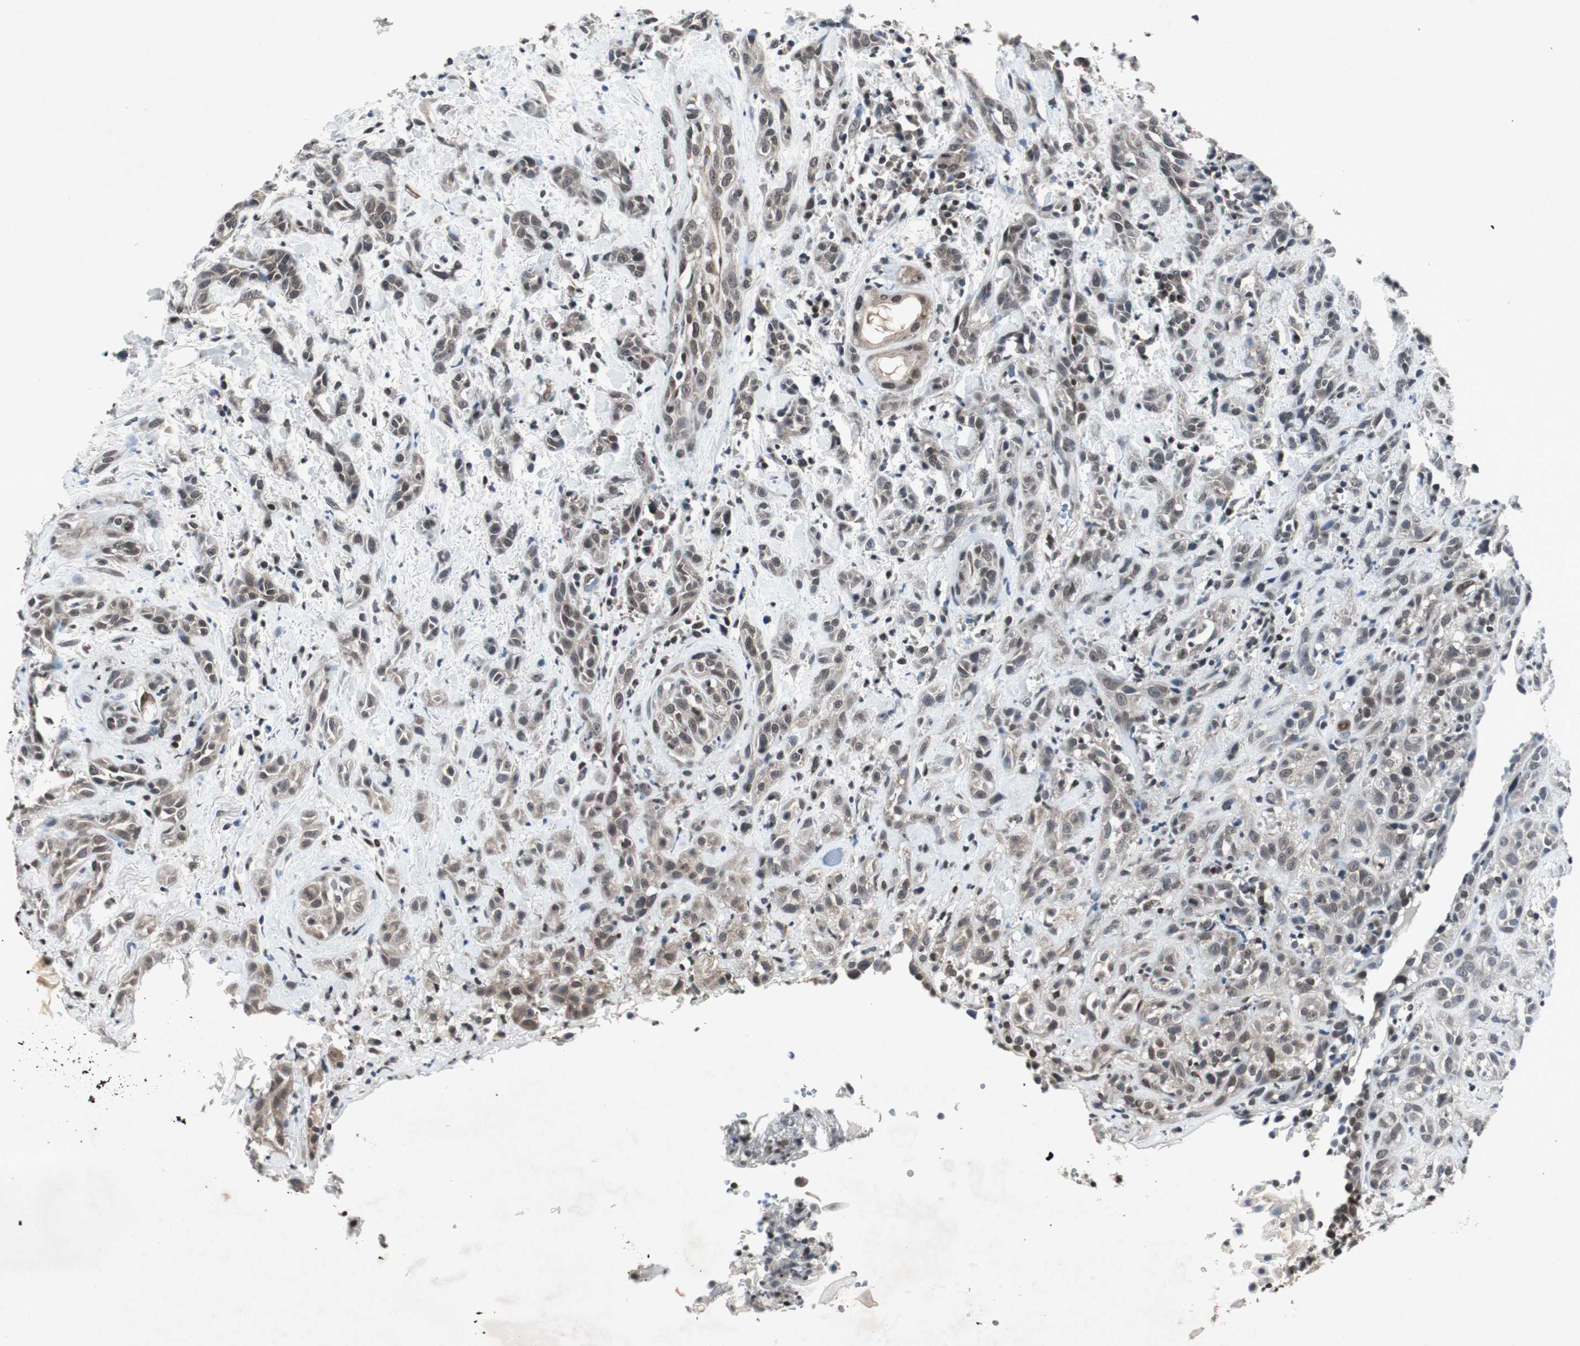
{"staining": {"intensity": "moderate", "quantity": ">75%", "location": "nuclear"}, "tissue": "head and neck cancer", "cell_type": "Tumor cells", "image_type": "cancer", "snomed": [{"axis": "morphology", "description": "Squamous cell carcinoma, NOS"}, {"axis": "topography", "description": "Head-Neck"}], "caption": "Head and neck cancer (squamous cell carcinoma) stained for a protein demonstrates moderate nuclear positivity in tumor cells.", "gene": "SMAD1", "patient": {"sex": "male", "age": 62}}